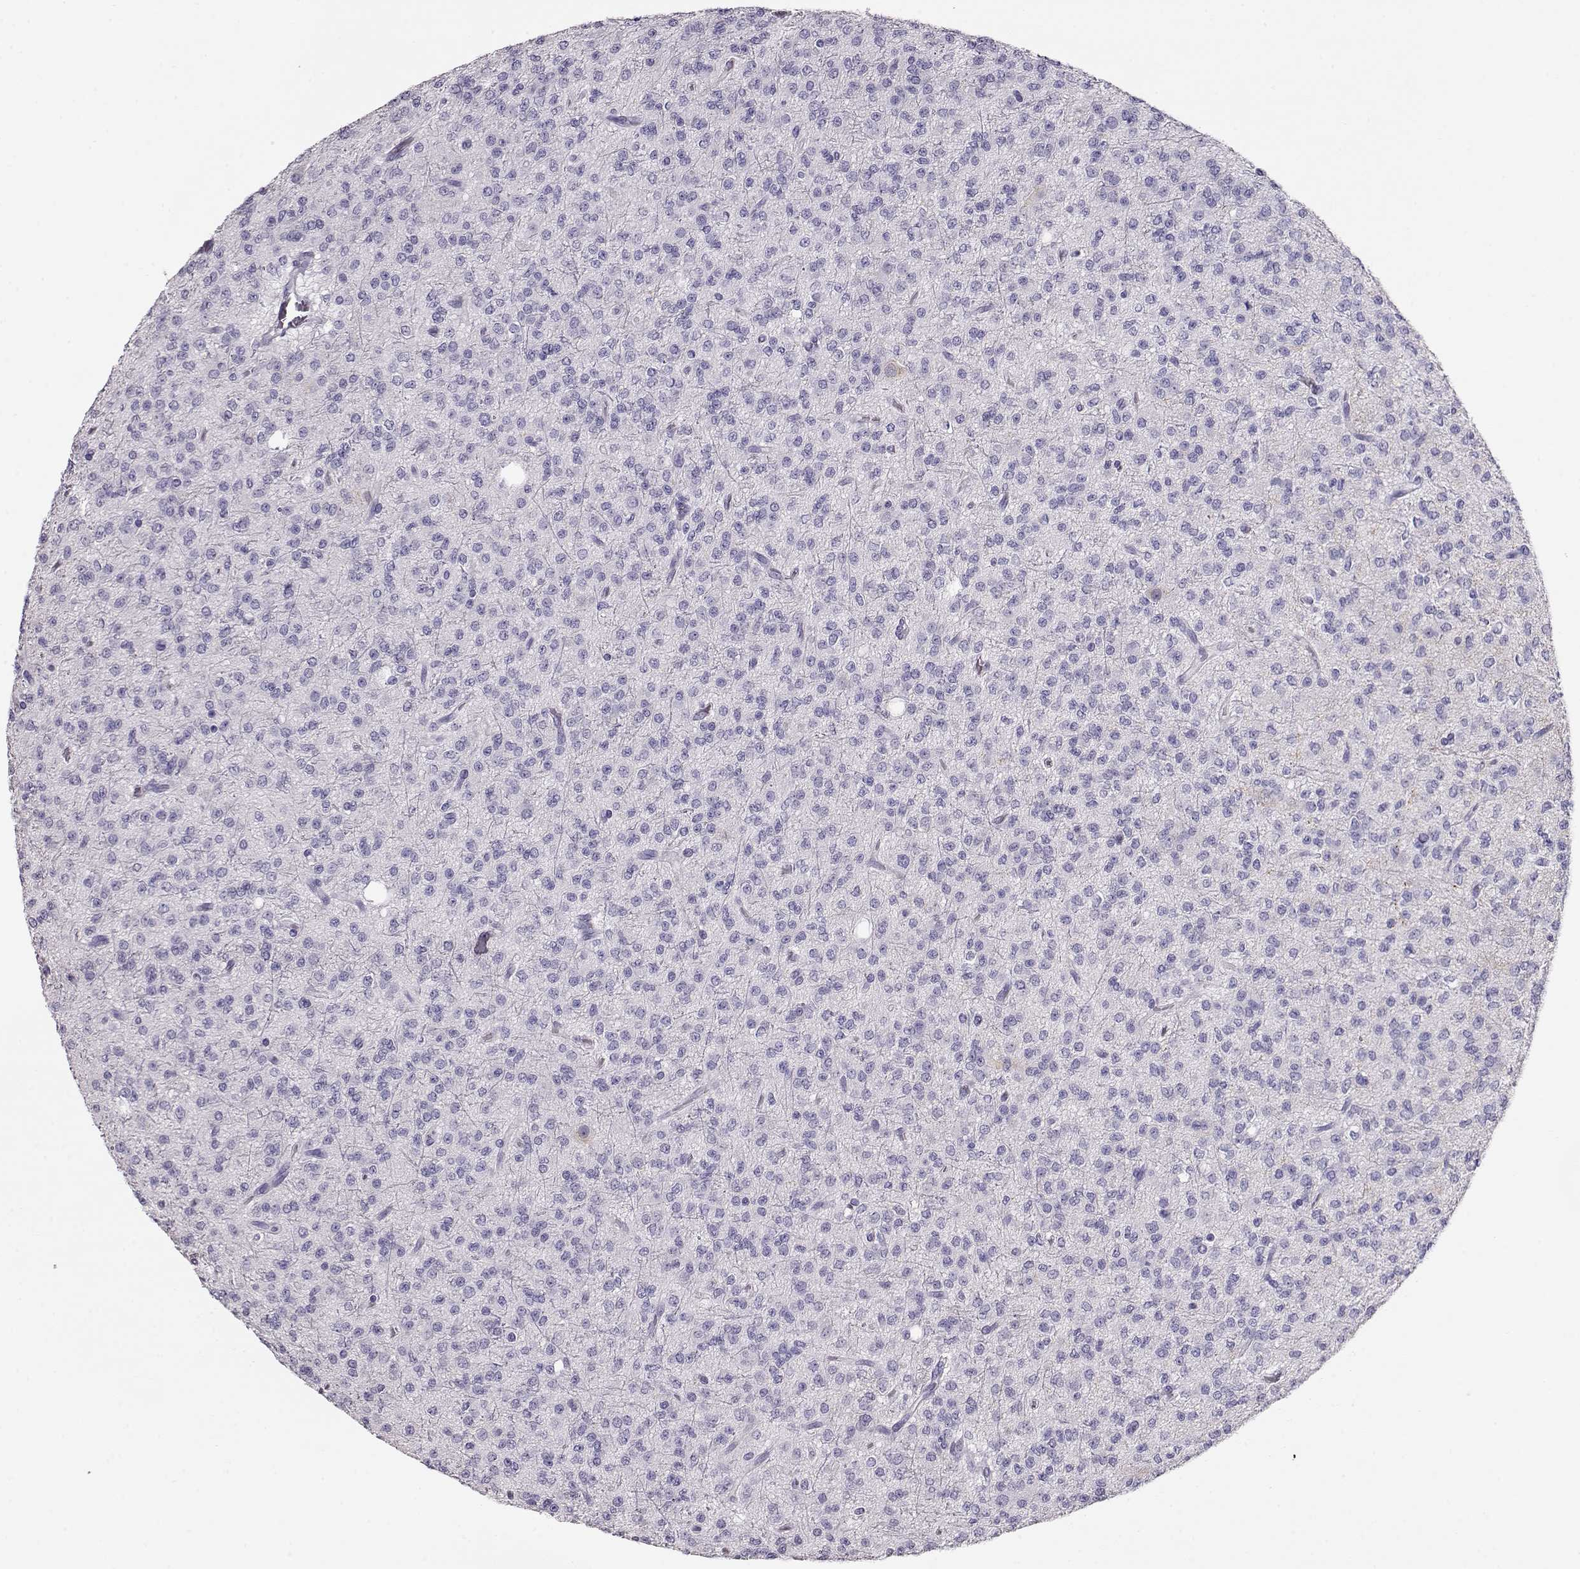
{"staining": {"intensity": "negative", "quantity": "none", "location": "none"}, "tissue": "glioma", "cell_type": "Tumor cells", "image_type": "cancer", "snomed": [{"axis": "morphology", "description": "Glioma, malignant, Low grade"}, {"axis": "topography", "description": "Brain"}], "caption": "This micrograph is of malignant glioma (low-grade) stained with immunohistochemistry (IHC) to label a protein in brown with the nuclei are counter-stained blue. There is no expression in tumor cells. (DAB IHC with hematoxylin counter stain).", "gene": "ACTN2", "patient": {"sex": "male", "age": 27}}